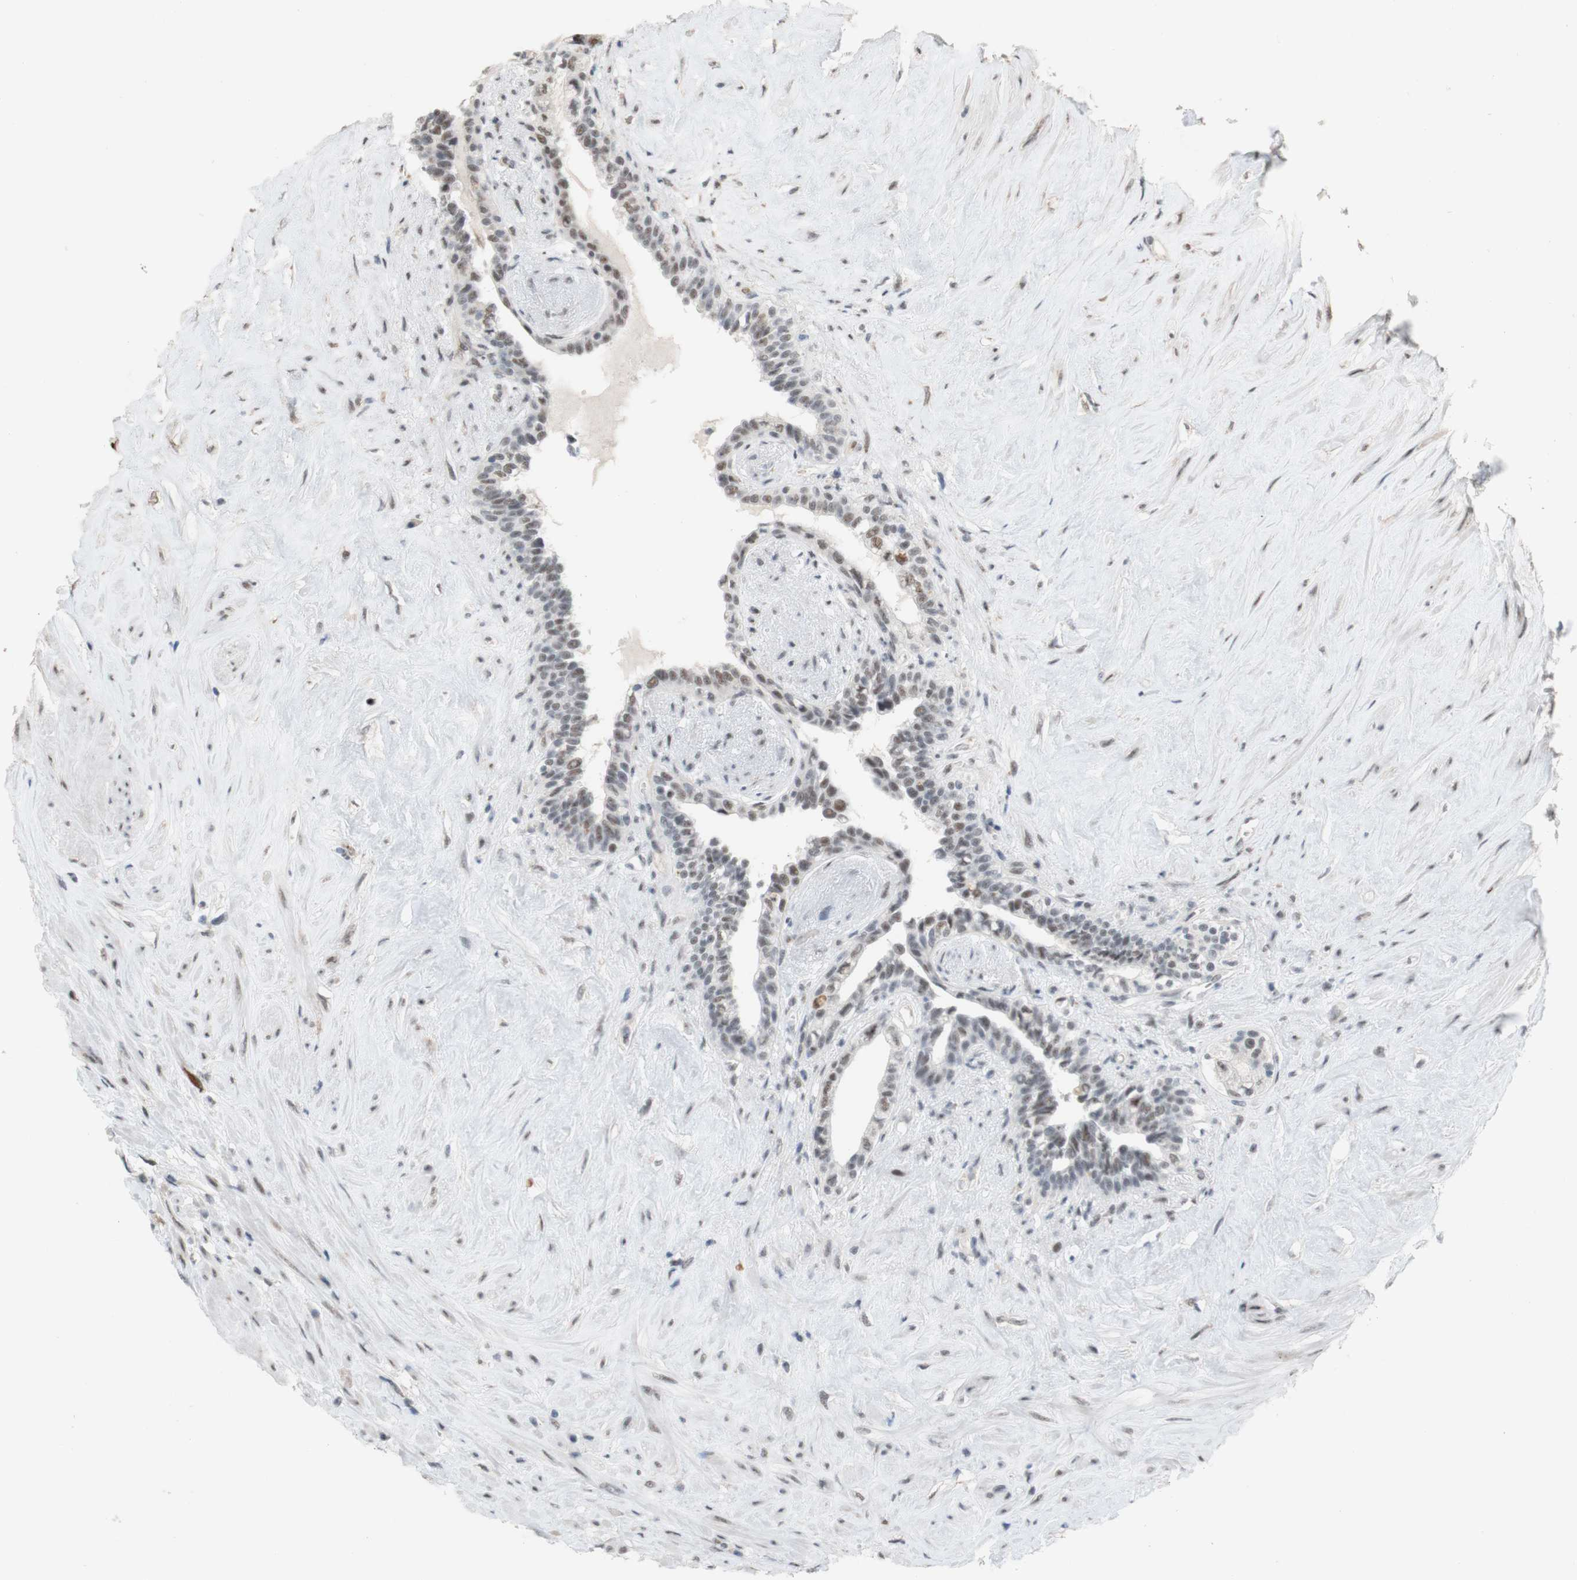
{"staining": {"intensity": "weak", "quantity": "25%-75%", "location": "nuclear"}, "tissue": "seminal vesicle", "cell_type": "Glandular cells", "image_type": "normal", "snomed": [{"axis": "morphology", "description": "Normal tissue, NOS"}, {"axis": "topography", "description": "Seminal veicle"}], "caption": "Immunohistochemistry (DAB (3,3'-diaminobenzidine)) staining of unremarkable seminal vesicle reveals weak nuclear protein expression in about 25%-75% of glandular cells. Using DAB (brown) and hematoxylin (blue) stains, captured at high magnification using brightfield microscopy.", "gene": "SAP18", "patient": {"sex": "male", "age": 63}}